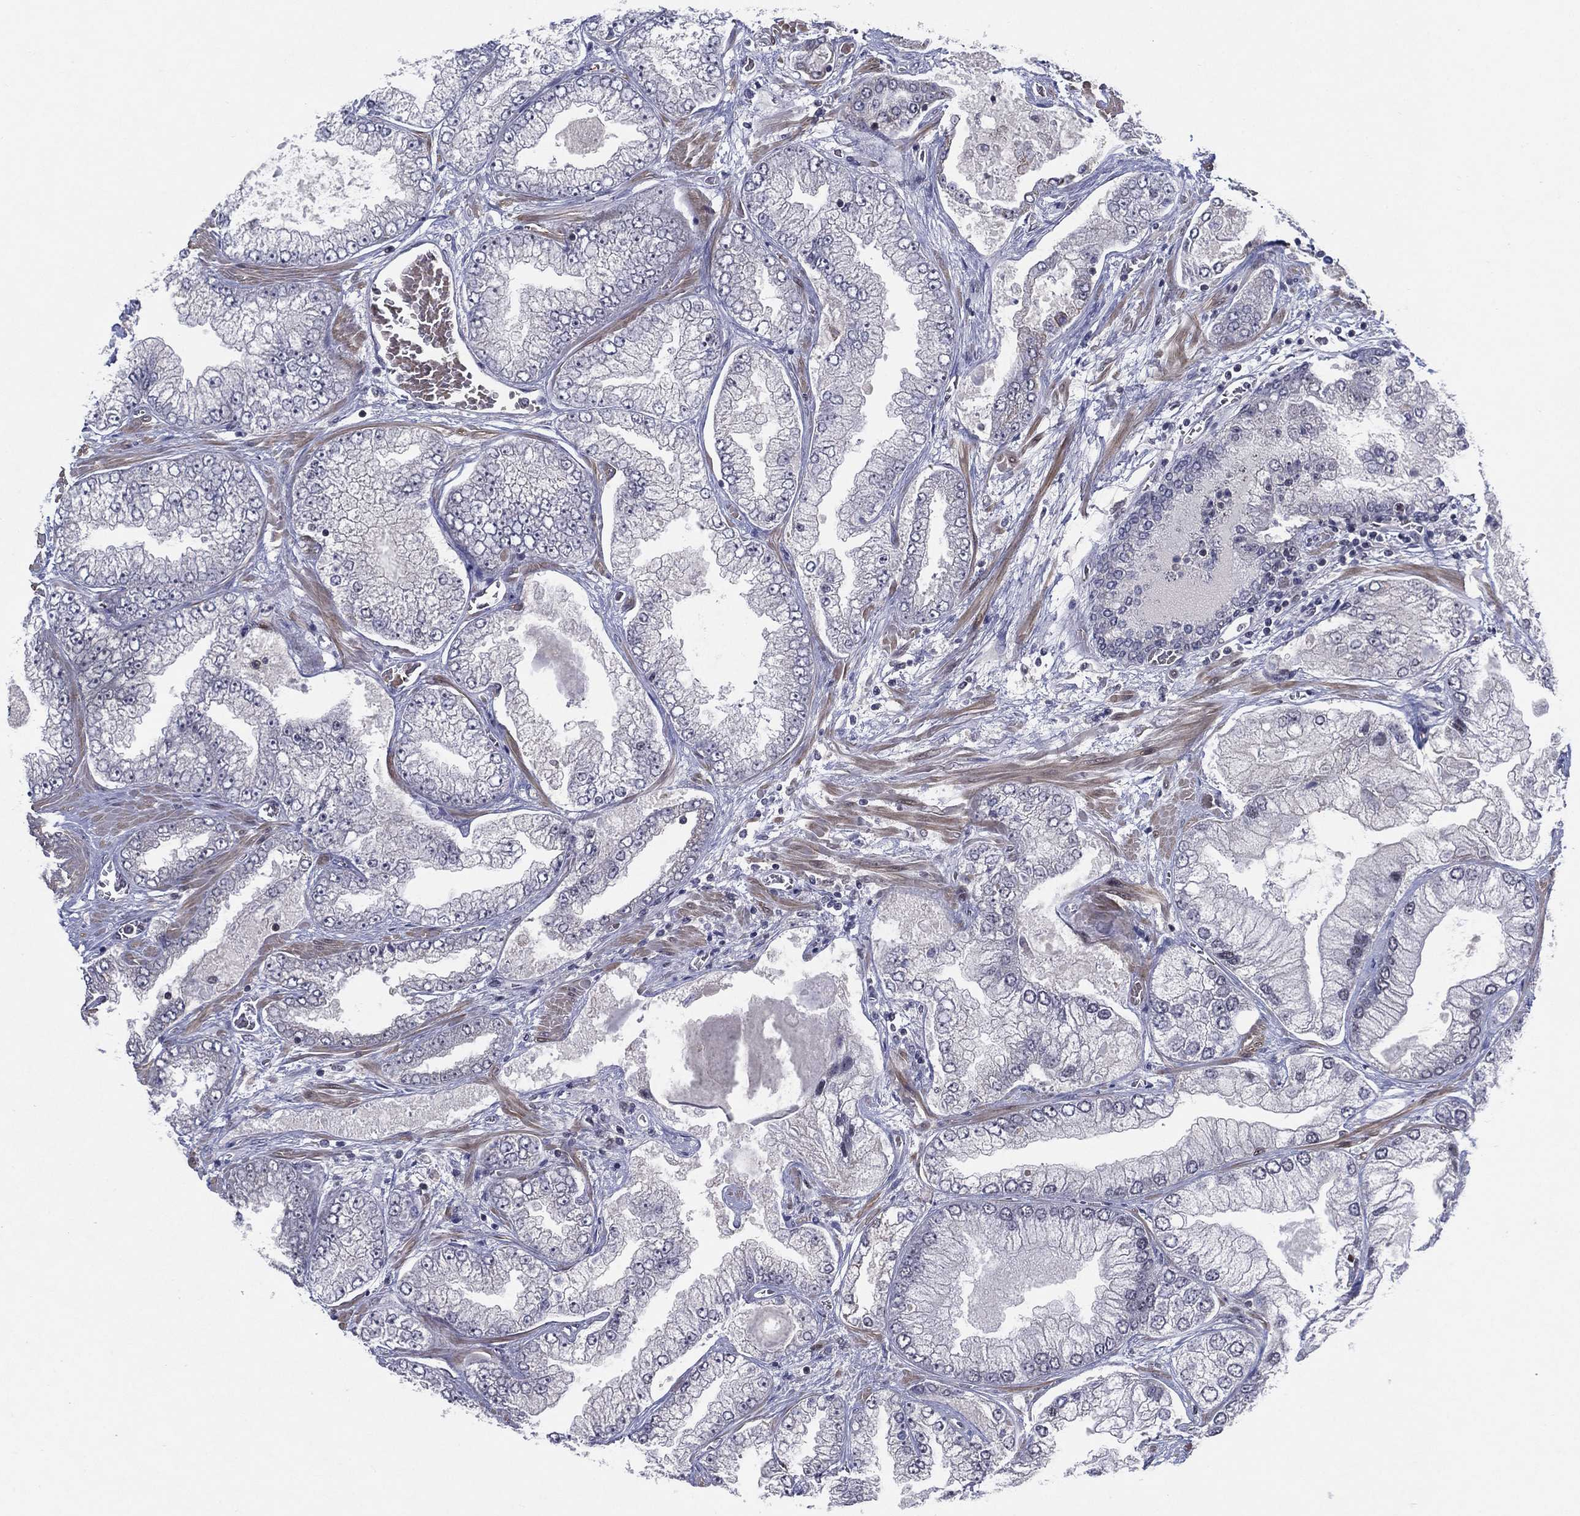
{"staining": {"intensity": "weak", "quantity": "25%-75%", "location": "nuclear"}, "tissue": "prostate cancer", "cell_type": "Tumor cells", "image_type": "cancer", "snomed": [{"axis": "morphology", "description": "Adenocarcinoma, Low grade"}, {"axis": "topography", "description": "Prostate"}], "caption": "Immunohistochemical staining of prostate cancer (adenocarcinoma (low-grade)) reveals low levels of weak nuclear staining in approximately 25%-75% of tumor cells.", "gene": "DGCR8", "patient": {"sex": "male", "age": 57}}